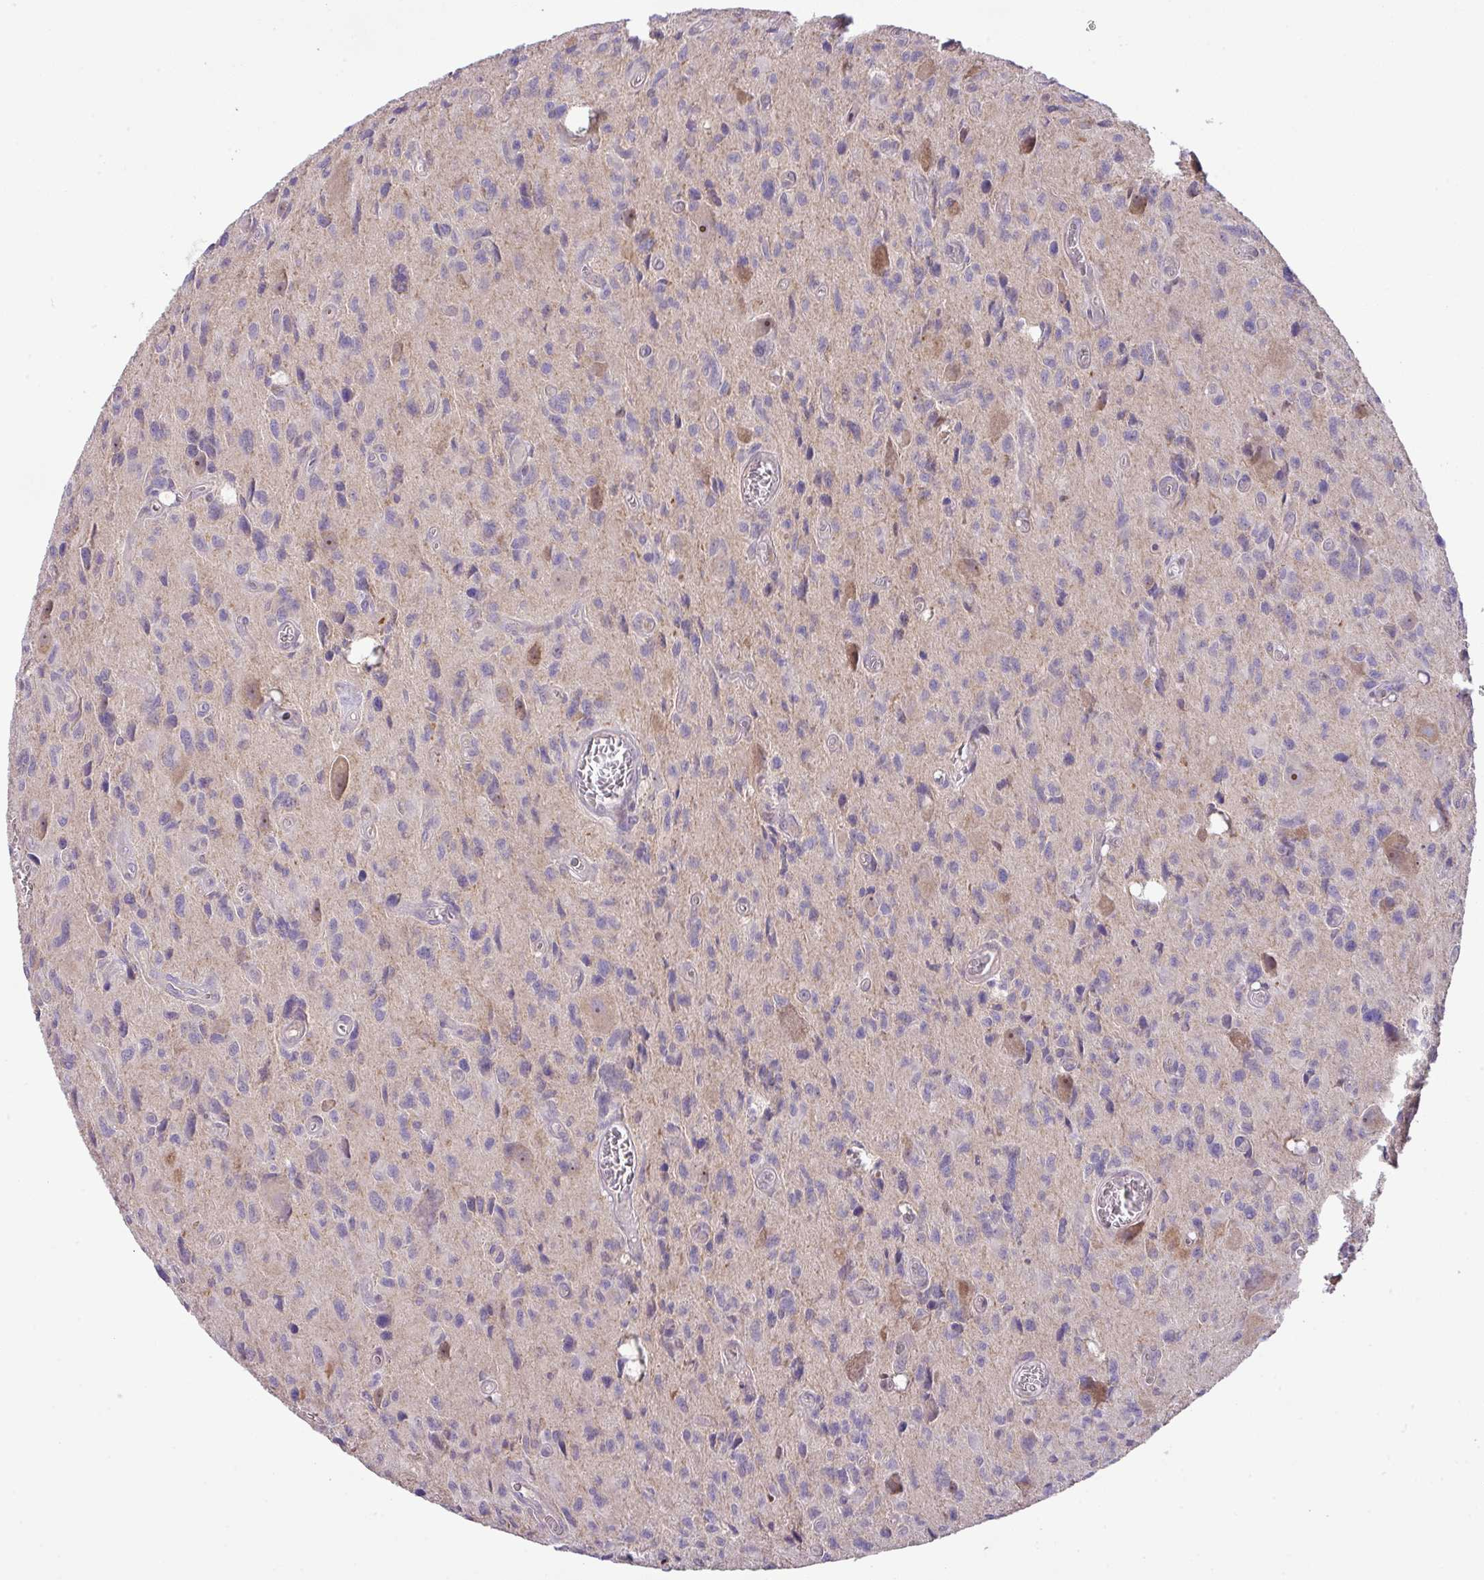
{"staining": {"intensity": "negative", "quantity": "none", "location": "none"}, "tissue": "glioma", "cell_type": "Tumor cells", "image_type": "cancer", "snomed": [{"axis": "morphology", "description": "Glioma, malignant, High grade"}, {"axis": "topography", "description": "Brain"}], "caption": "Immunohistochemistry photomicrograph of neoplastic tissue: human high-grade glioma (malignant) stained with DAB reveals no significant protein staining in tumor cells. The staining was performed using DAB (3,3'-diaminobenzidine) to visualize the protein expression in brown, while the nuclei were stained in blue with hematoxylin (Magnification: 20x).", "gene": "ZNF394", "patient": {"sex": "male", "age": 76}}